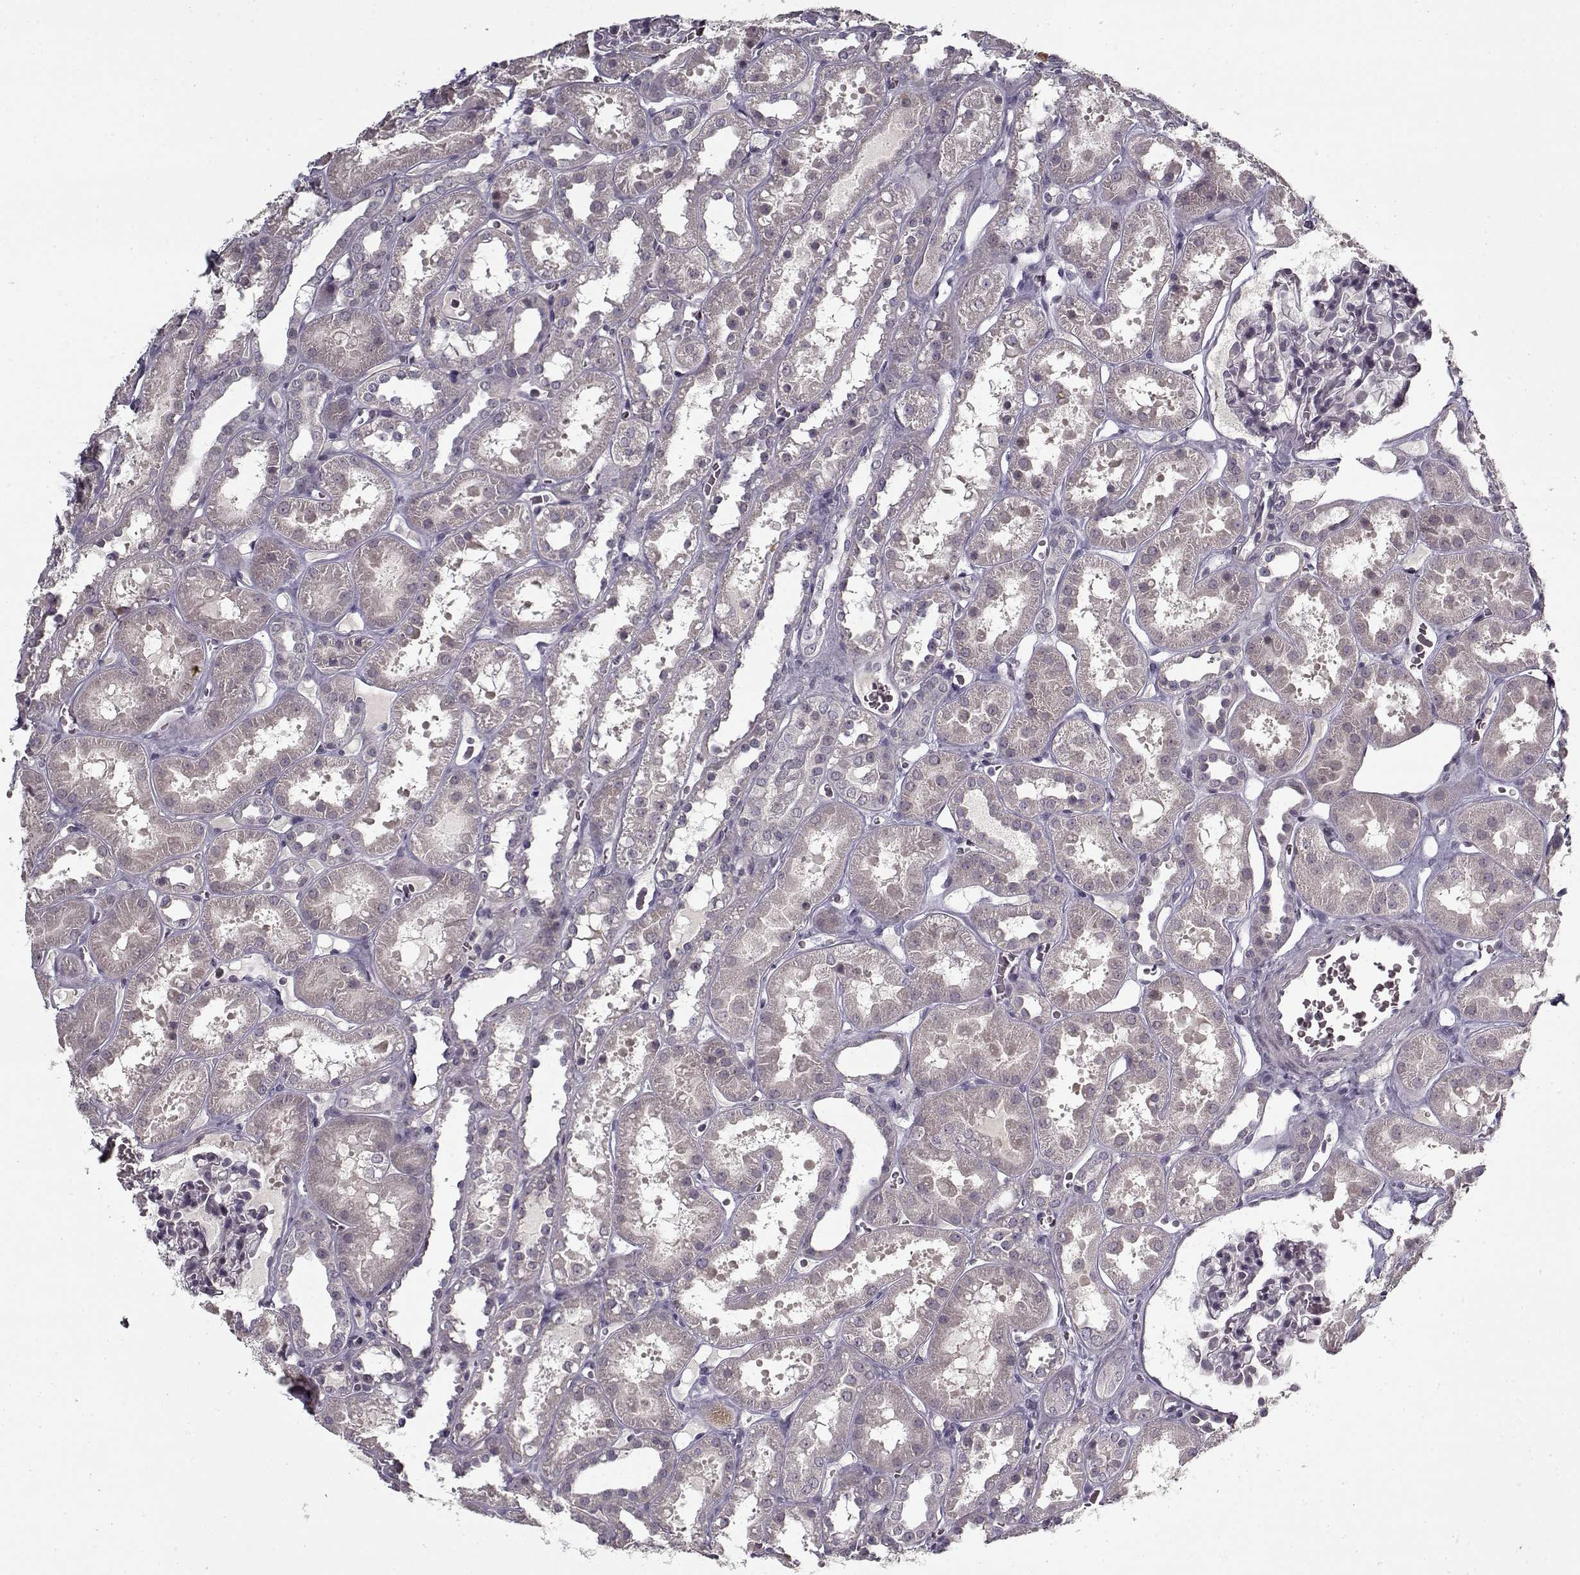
{"staining": {"intensity": "negative", "quantity": "none", "location": "none"}, "tissue": "kidney", "cell_type": "Cells in glomeruli", "image_type": "normal", "snomed": [{"axis": "morphology", "description": "Normal tissue, NOS"}, {"axis": "topography", "description": "Kidney"}], "caption": "This histopathology image is of unremarkable kidney stained with immunohistochemistry (IHC) to label a protein in brown with the nuclei are counter-stained blue. There is no positivity in cells in glomeruli.", "gene": "LAMA2", "patient": {"sex": "female", "age": 41}}